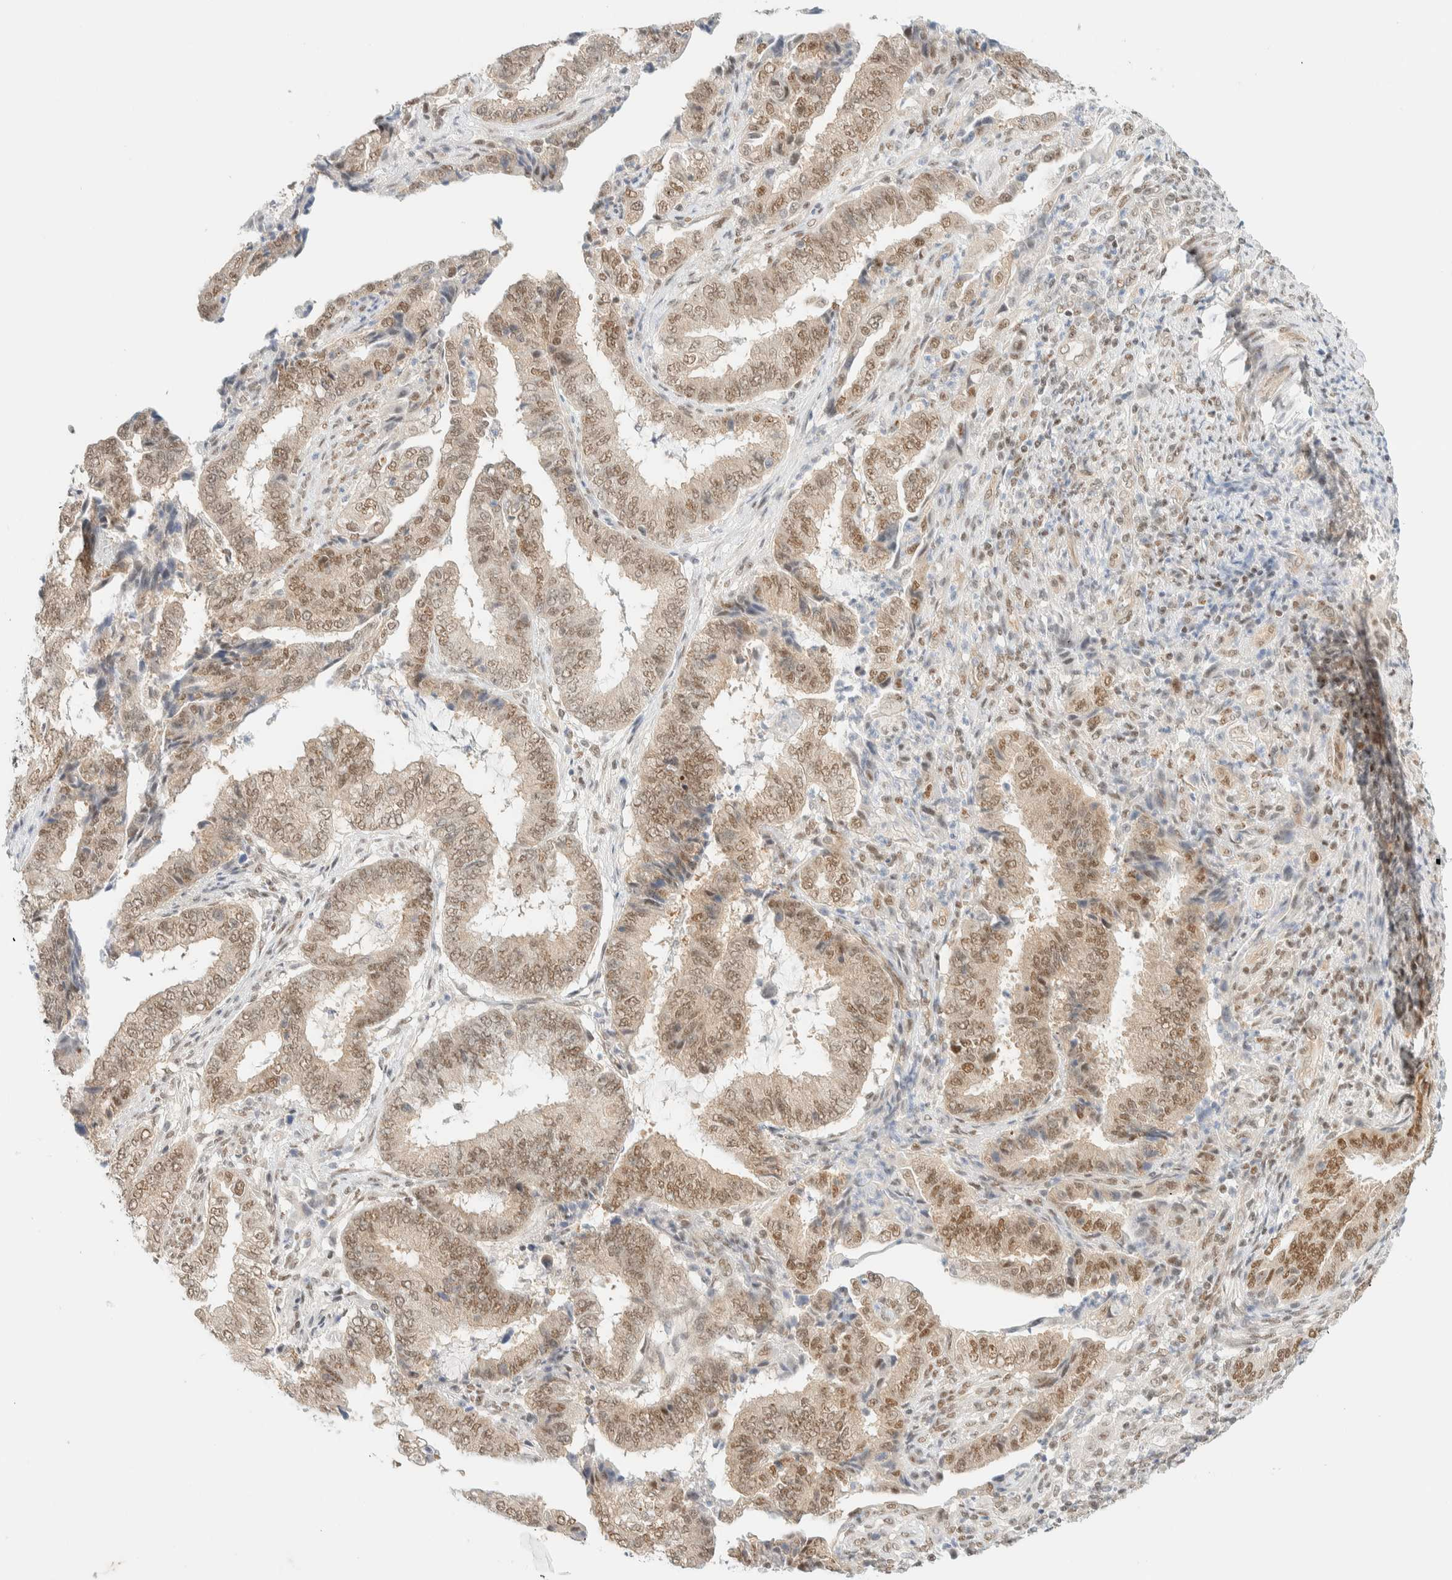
{"staining": {"intensity": "moderate", "quantity": "25%-75%", "location": "nuclear"}, "tissue": "endometrial cancer", "cell_type": "Tumor cells", "image_type": "cancer", "snomed": [{"axis": "morphology", "description": "Adenocarcinoma, NOS"}, {"axis": "topography", "description": "Endometrium"}], "caption": "Brown immunohistochemical staining in human endometrial adenocarcinoma reveals moderate nuclear expression in approximately 25%-75% of tumor cells.", "gene": "PYGO2", "patient": {"sex": "female", "age": 51}}